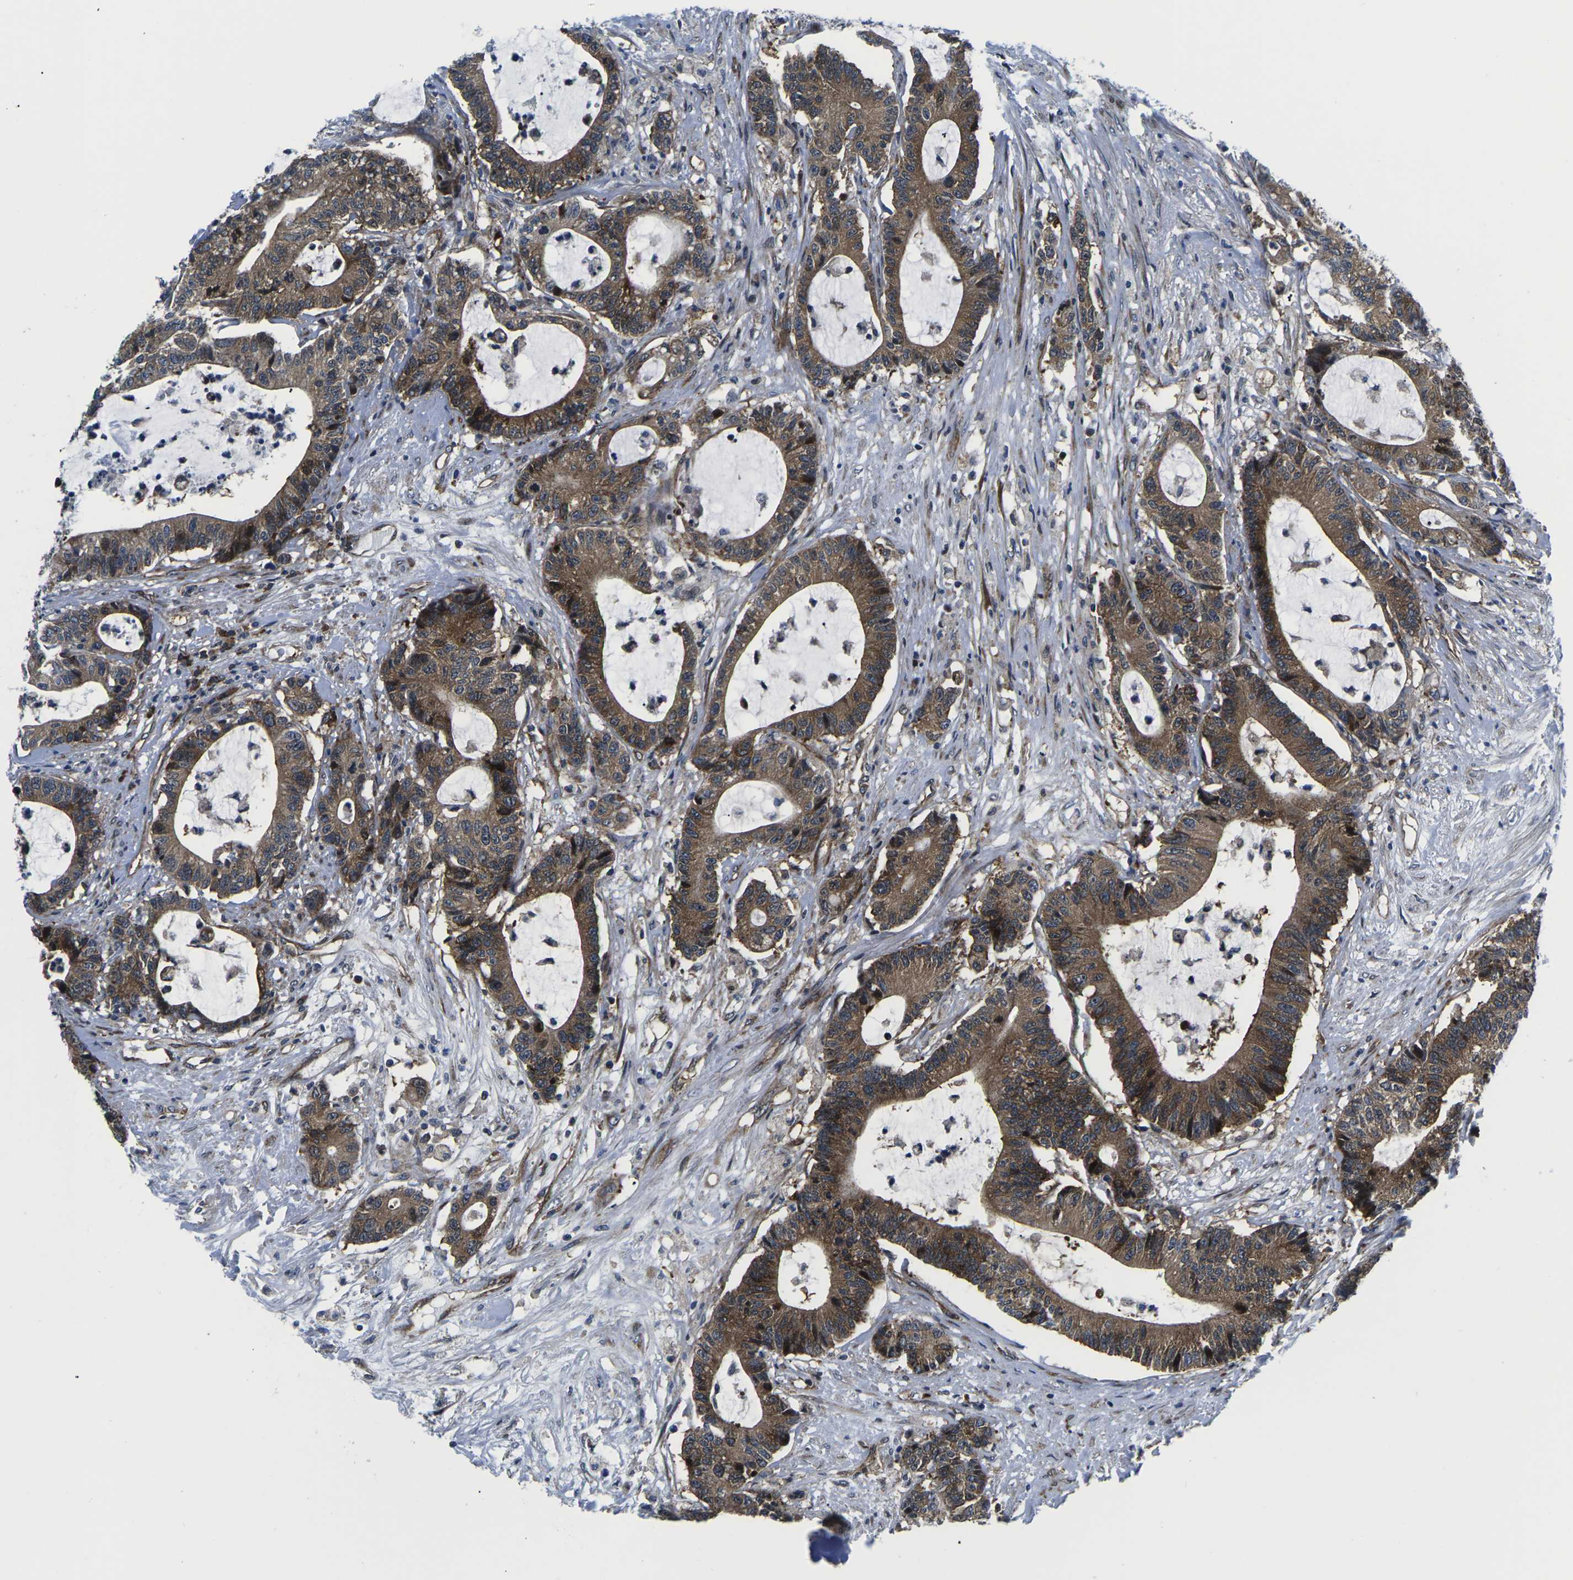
{"staining": {"intensity": "moderate", "quantity": ">75%", "location": "cytoplasmic/membranous"}, "tissue": "colorectal cancer", "cell_type": "Tumor cells", "image_type": "cancer", "snomed": [{"axis": "morphology", "description": "Adenocarcinoma, NOS"}, {"axis": "topography", "description": "Colon"}], "caption": "Immunohistochemical staining of human colorectal cancer (adenocarcinoma) reveals moderate cytoplasmic/membranous protein expression in approximately >75% of tumor cells.", "gene": "EIF4E", "patient": {"sex": "female", "age": 84}}